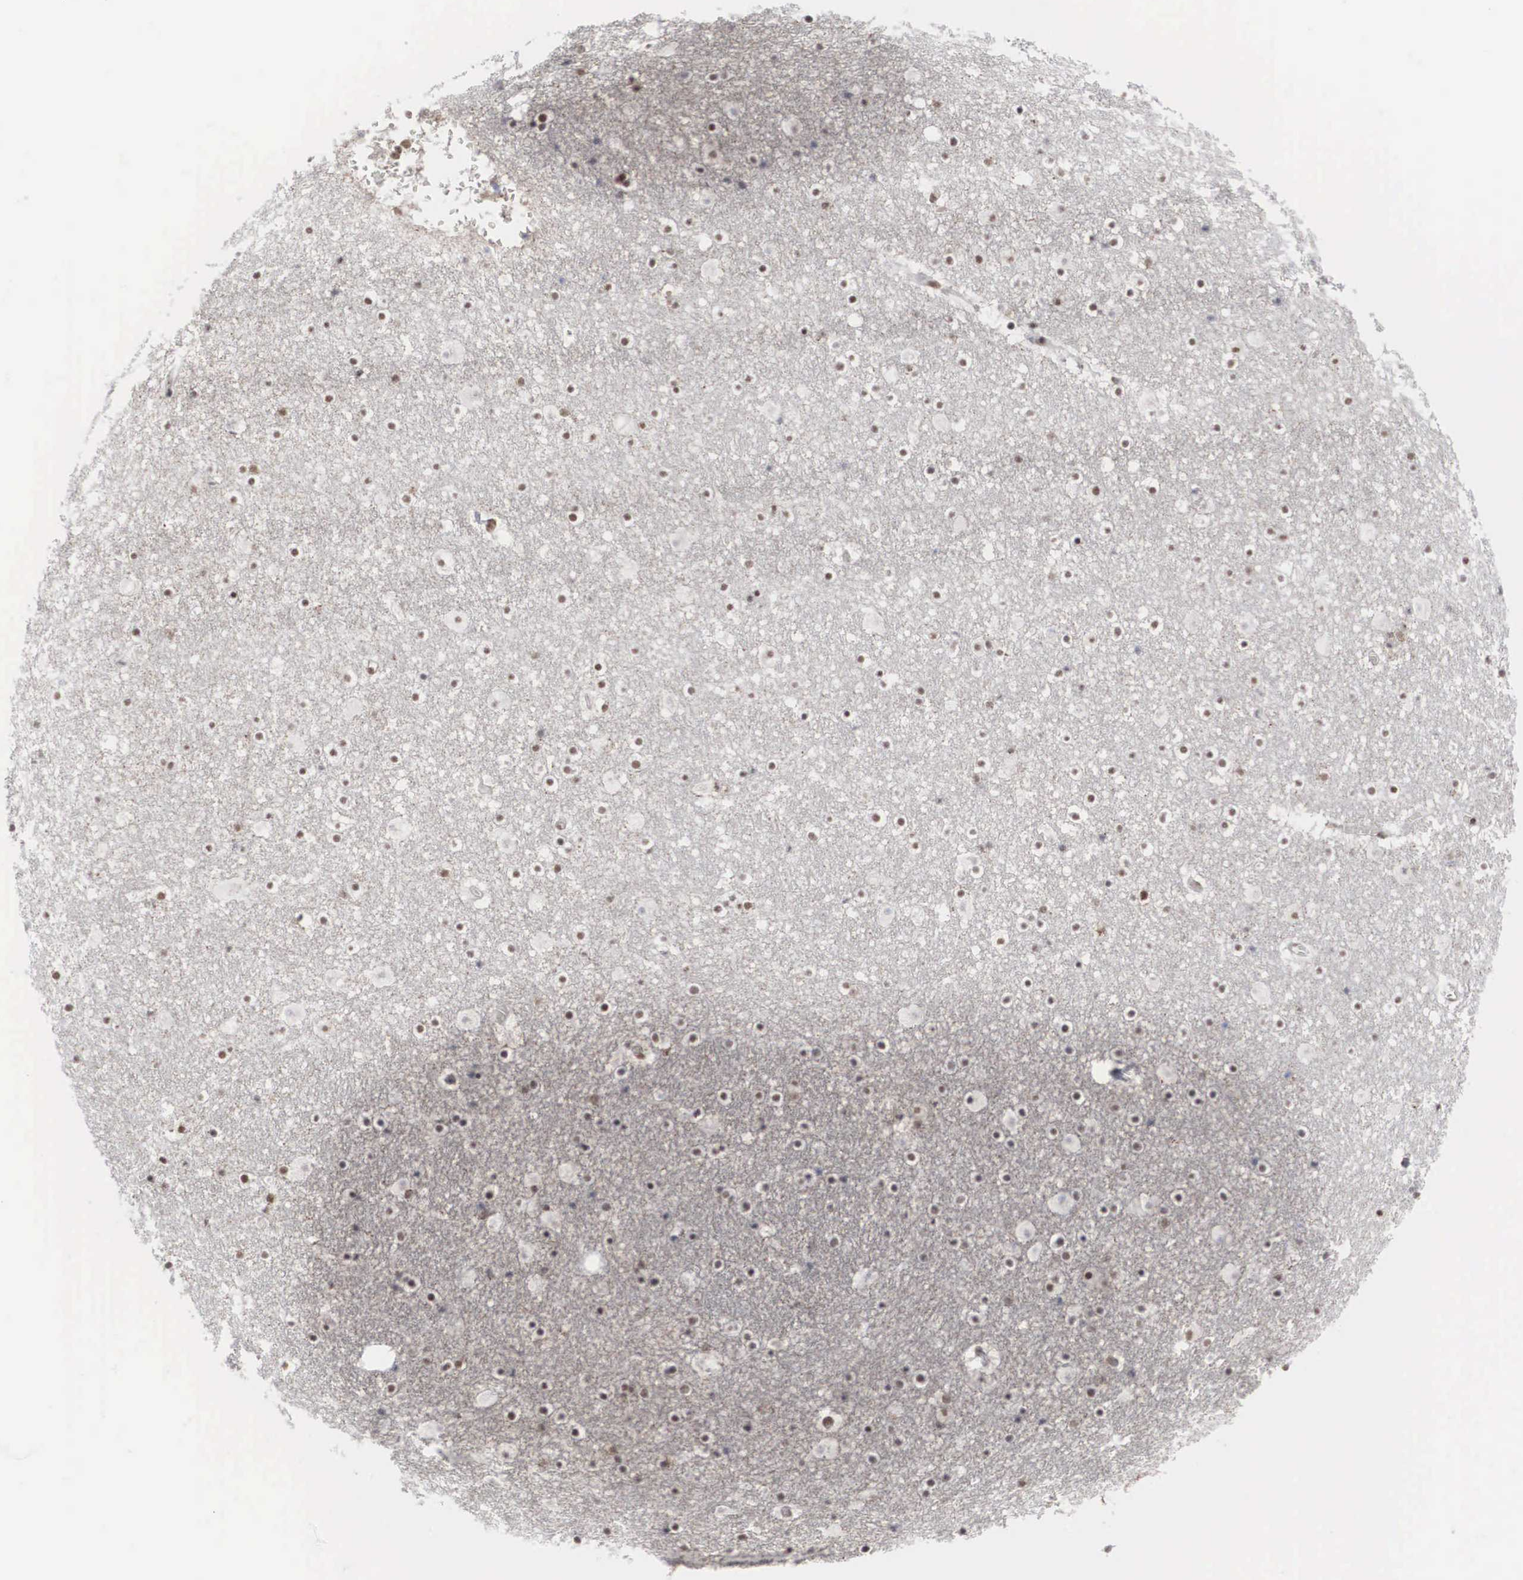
{"staining": {"intensity": "weak", "quantity": "25%-75%", "location": "nuclear"}, "tissue": "caudate", "cell_type": "Glial cells", "image_type": "normal", "snomed": [{"axis": "morphology", "description": "Normal tissue, NOS"}, {"axis": "topography", "description": "Lateral ventricle wall"}], "caption": "Immunohistochemistry histopathology image of unremarkable caudate stained for a protein (brown), which demonstrates low levels of weak nuclear expression in about 25%-75% of glial cells.", "gene": "AUTS2", "patient": {"sex": "male", "age": 45}}